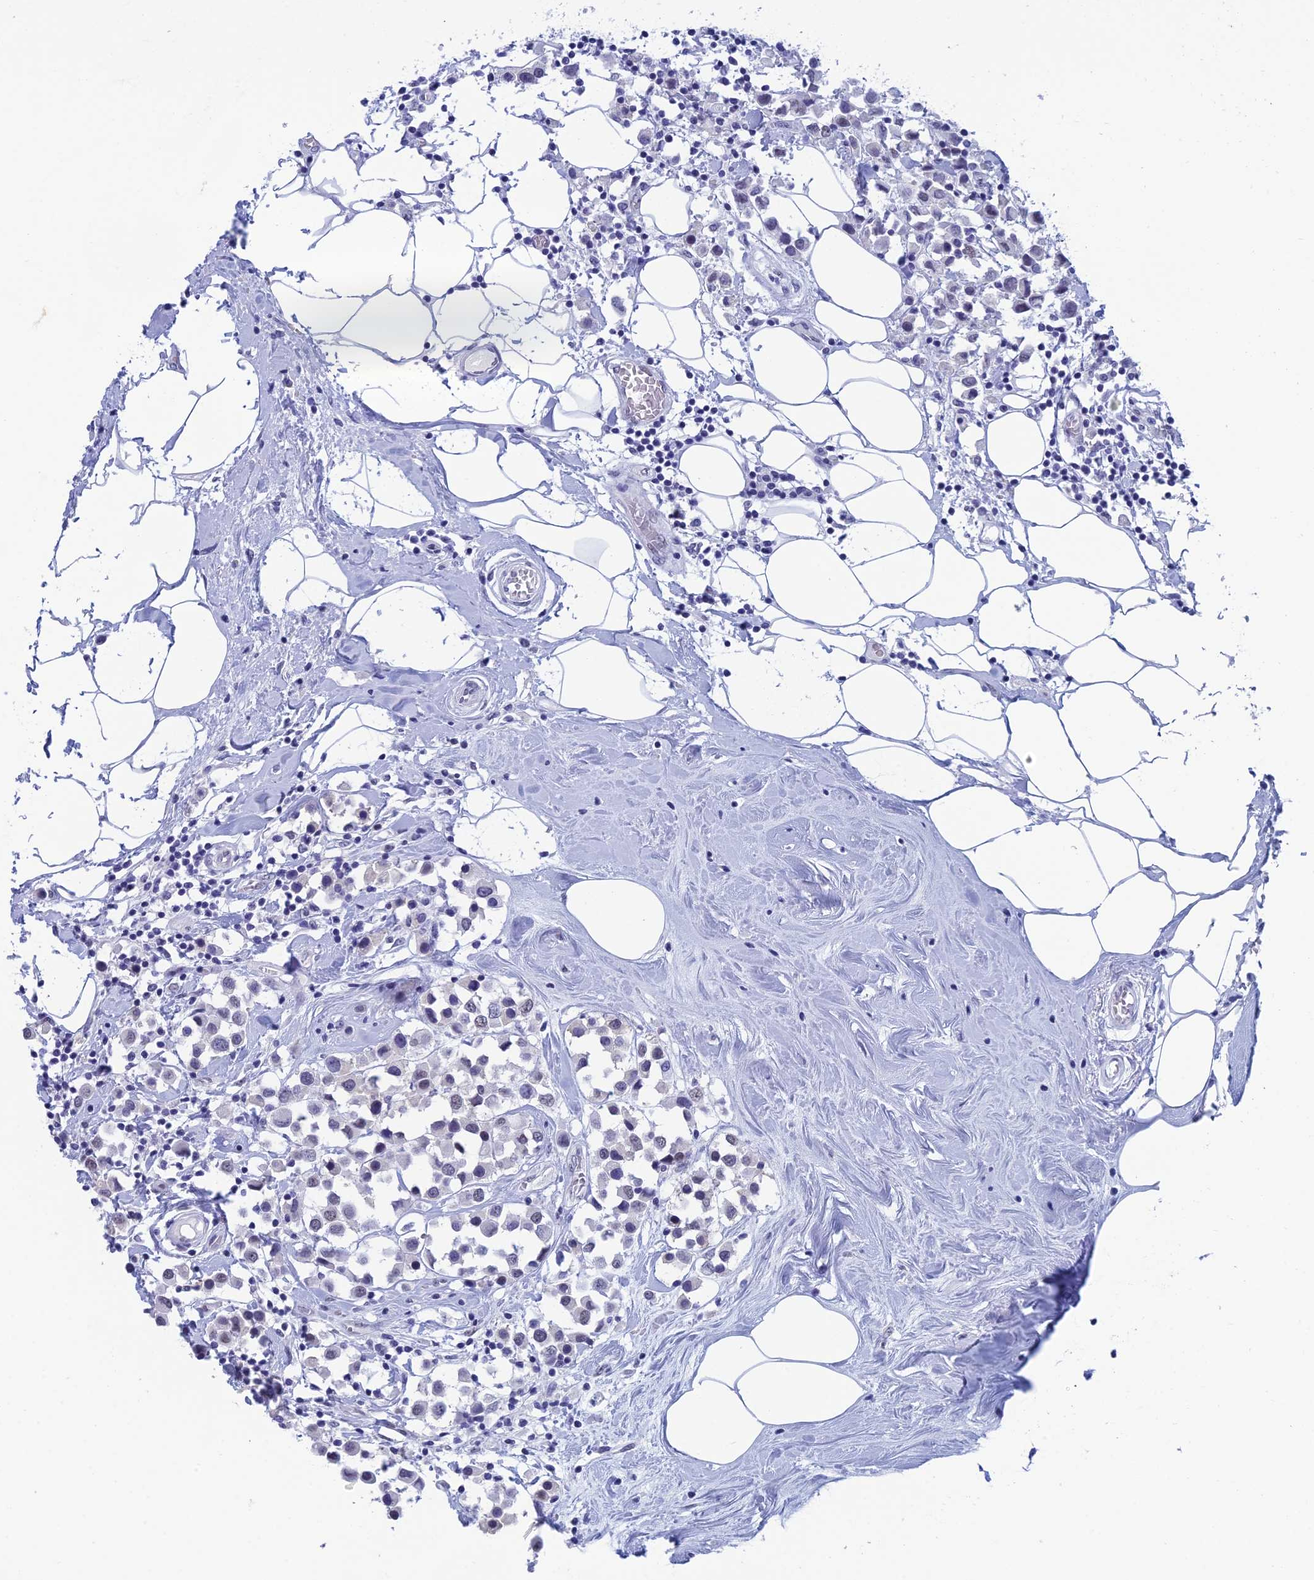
{"staining": {"intensity": "negative", "quantity": "none", "location": "none"}, "tissue": "breast cancer", "cell_type": "Tumor cells", "image_type": "cancer", "snomed": [{"axis": "morphology", "description": "Duct carcinoma"}, {"axis": "topography", "description": "Breast"}], "caption": "There is no significant positivity in tumor cells of breast cancer.", "gene": "NABP2", "patient": {"sex": "female", "age": 61}}